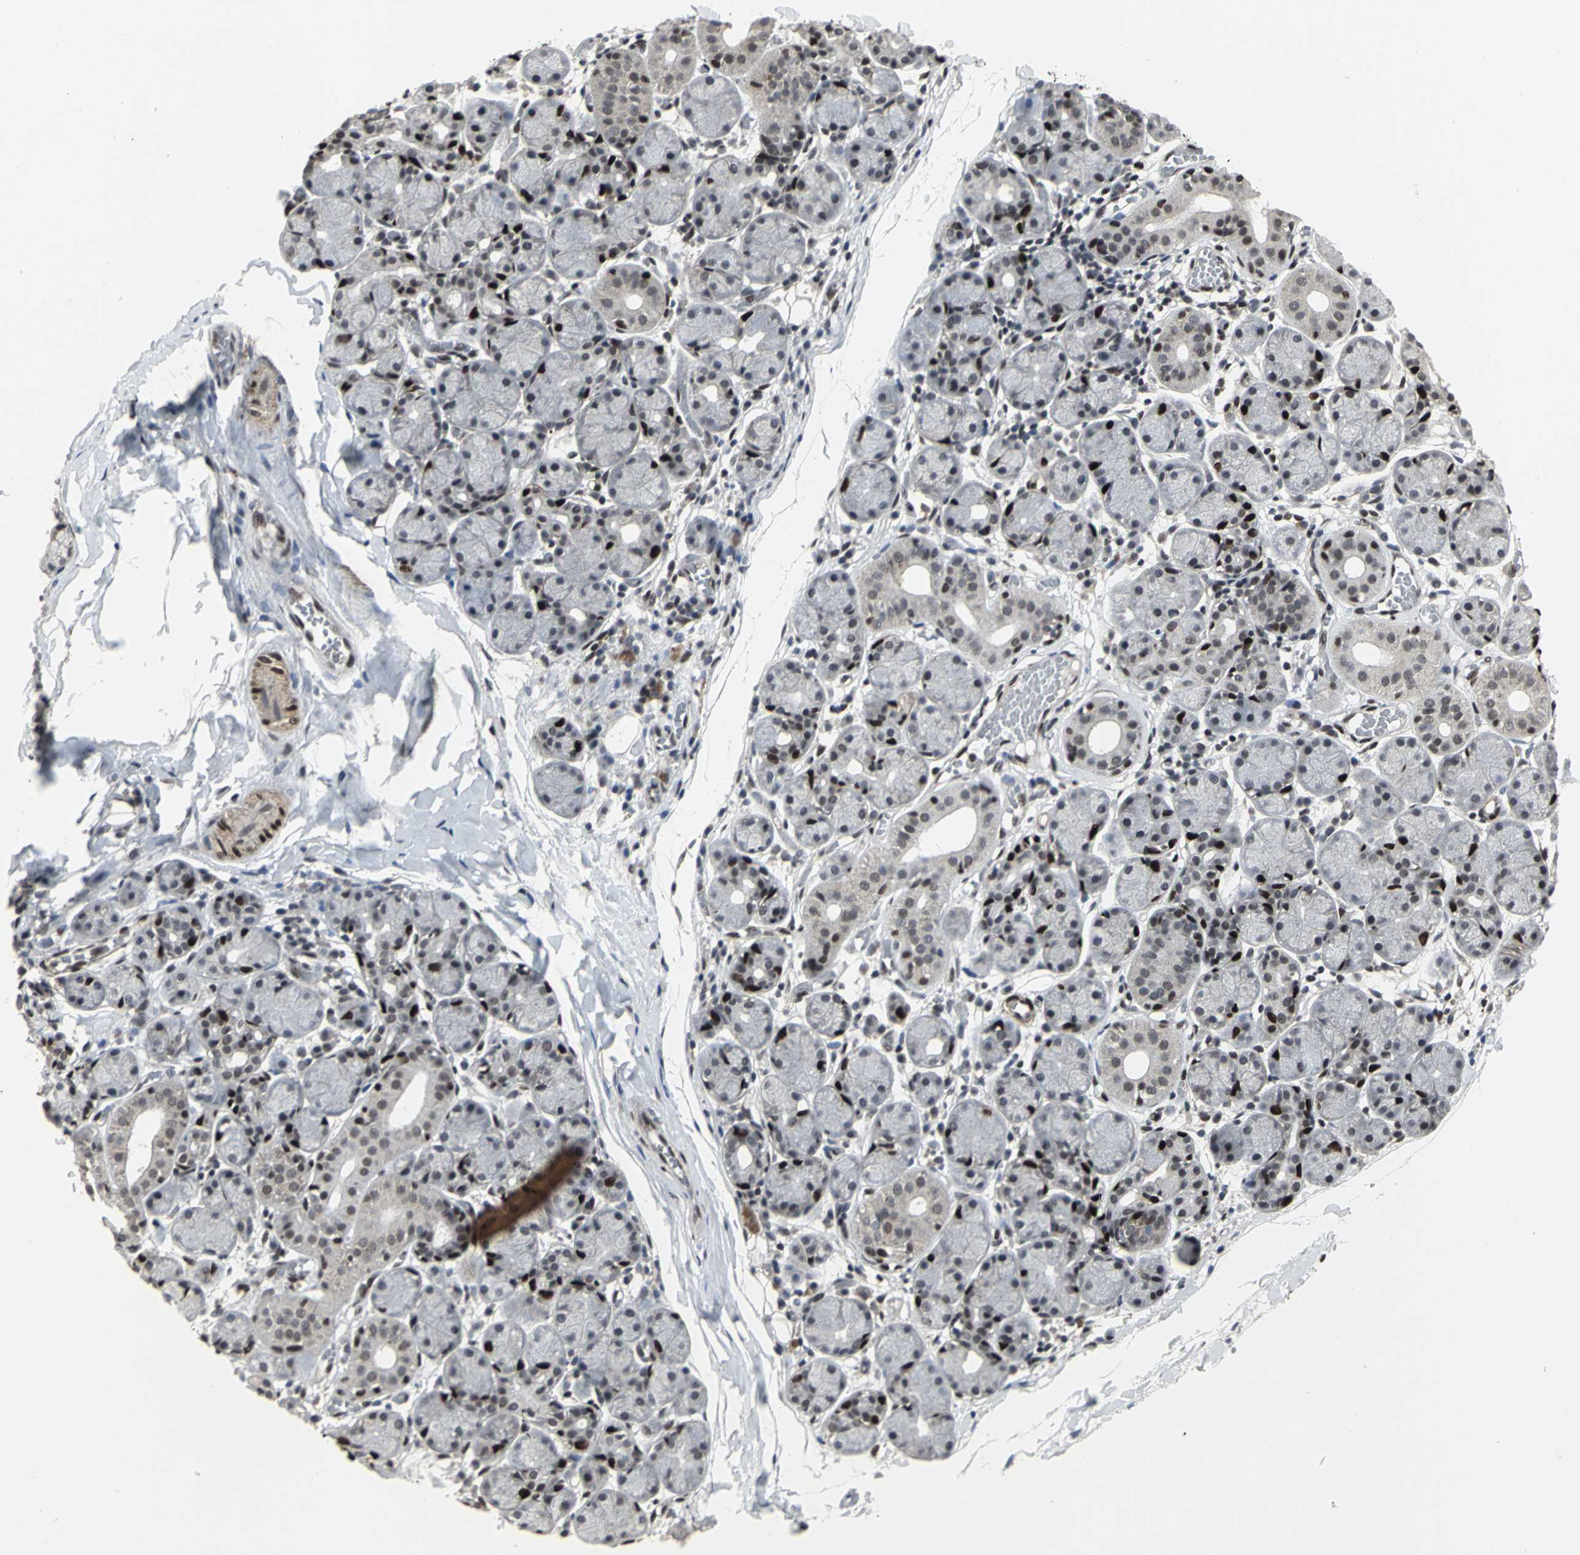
{"staining": {"intensity": "strong", "quantity": "<25%", "location": "nuclear"}, "tissue": "salivary gland", "cell_type": "Glandular cells", "image_type": "normal", "snomed": [{"axis": "morphology", "description": "Normal tissue, NOS"}, {"axis": "topography", "description": "Salivary gland"}], "caption": "Normal salivary gland was stained to show a protein in brown. There is medium levels of strong nuclear positivity in about <25% of glandular cells. The staining was performed using DAB (3,3'-diaminobenzidine) to visualize the protein expression in brown, while the nuclei were stained in blue with hematoxylin (Magnification: 20x).", "gene": "SRF", "patient": {"sex": "female", "age": 24}}